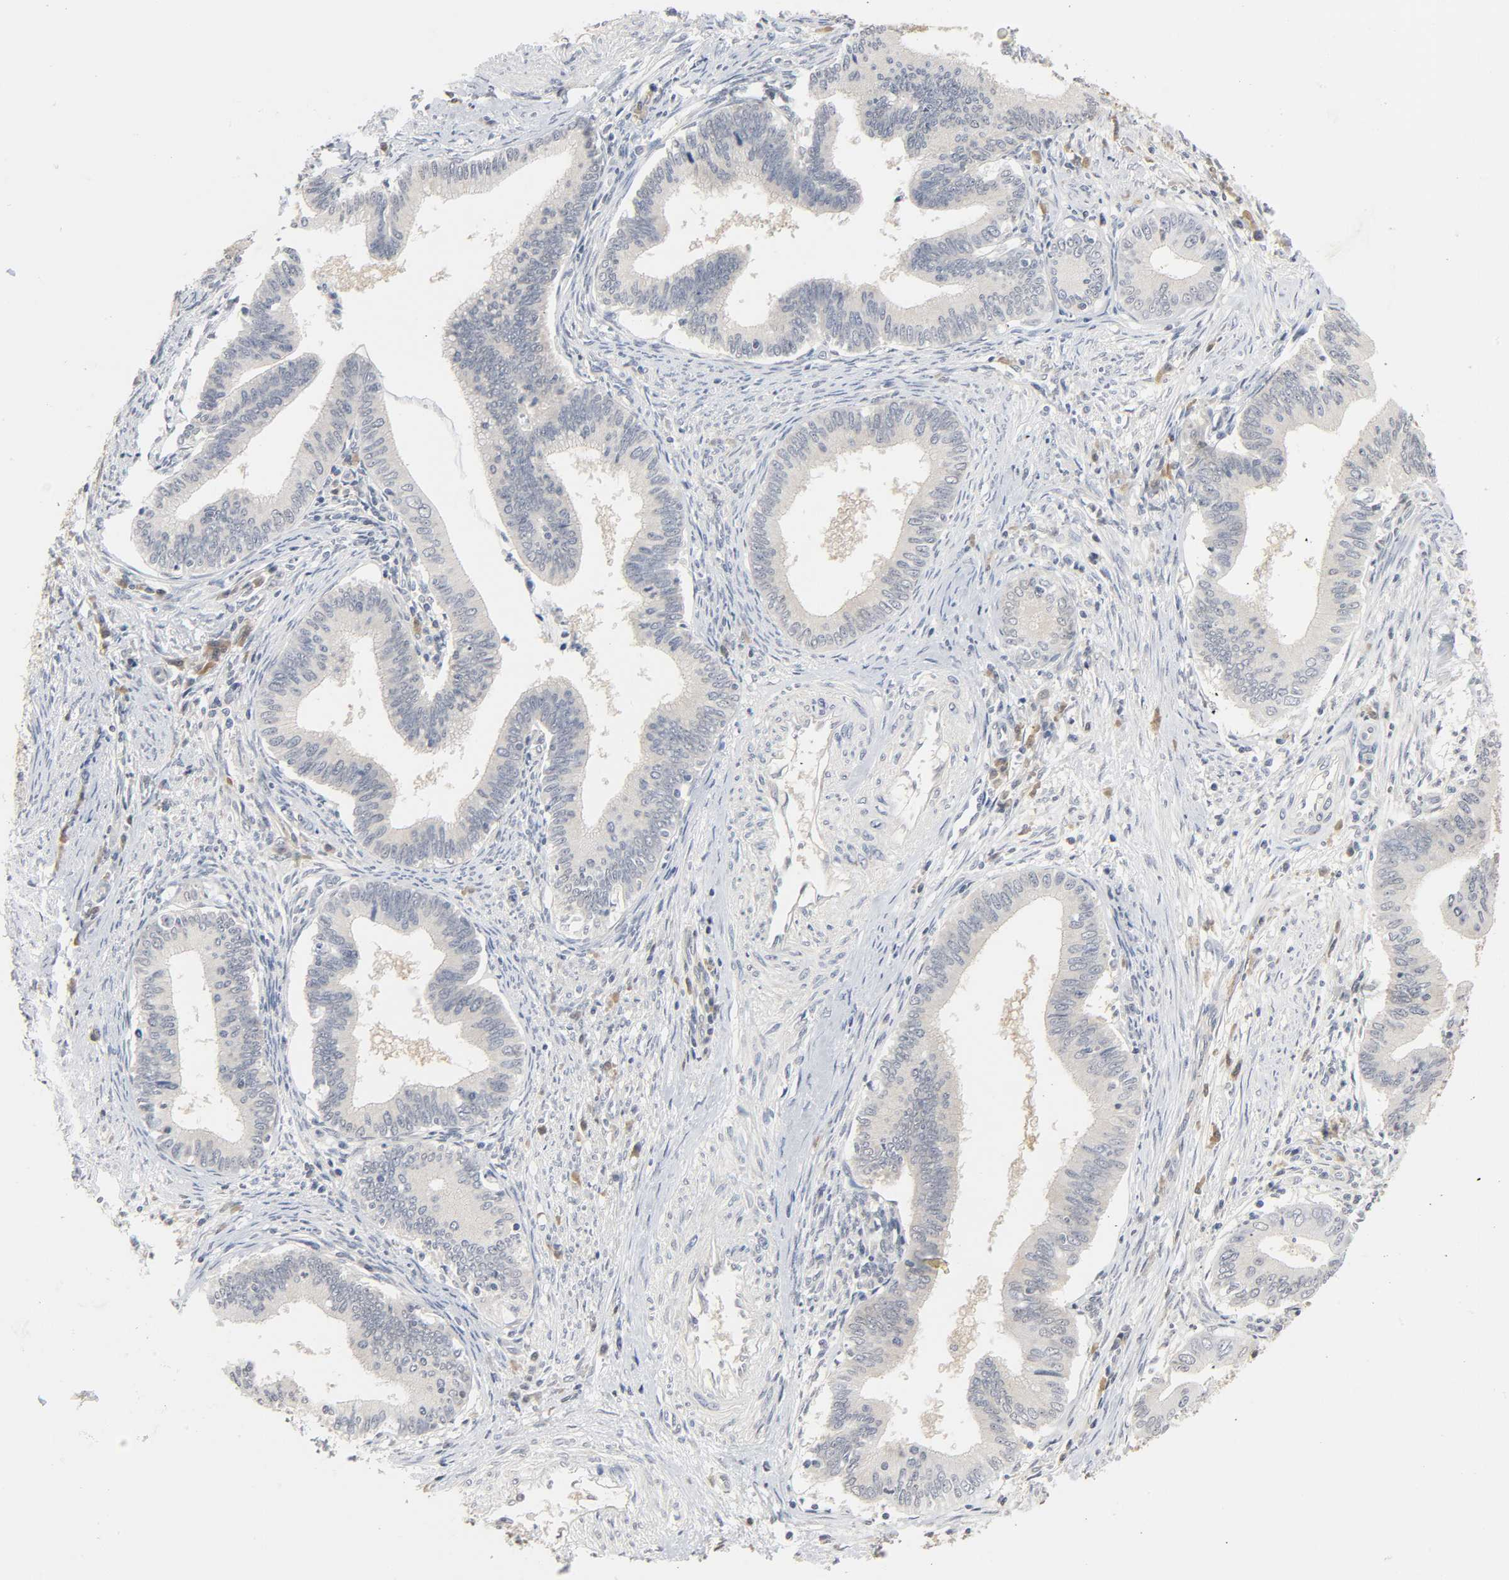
{"staining": {"intensity": "negative", "quantity": "none", "location": "none"}, "tissue": "cervical cancer", "cell_type": "Tumor cells", "image_type": "cancer", "snomed": [{"axis": "morphology", "description": "Adenocarcinoma, NOS"}, {"axis": "topography", "description": "Cervix"}], "caption": "The photomicrograph shows no significant staining in tumor cells of cervical cancer (adenocarcinoma).", "gene": "MIF", "patient": {"sex": "female", "age": 36}}